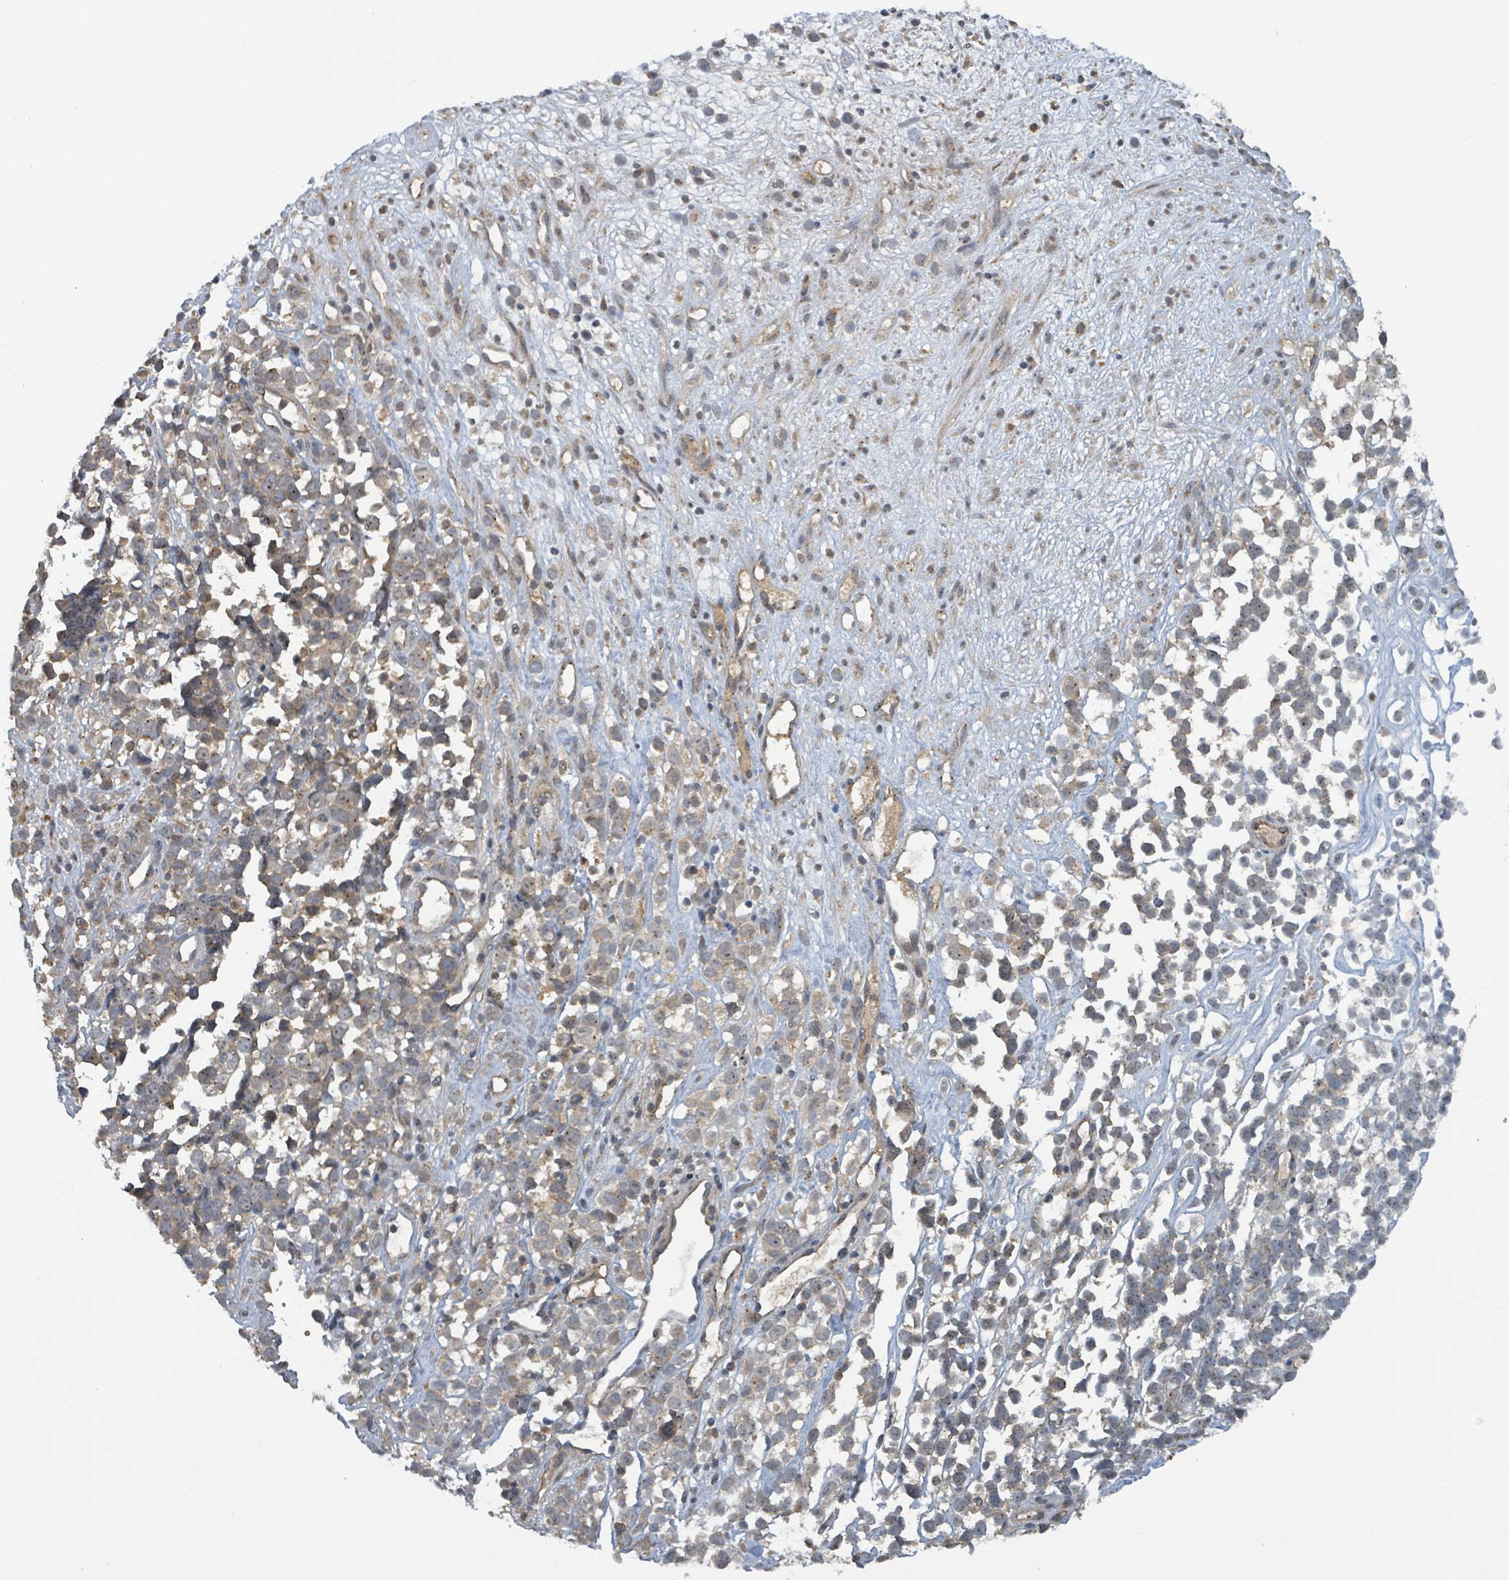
{"staining": {"intensity": "moderate", "quantity": ">75%", "location": "cytoplasmic/membranous"}, "tissue": "melanoma", "cell_type": "Tumor cells", "image_type": "cancer", "snomed": [{"axis": "morphology", "description": "Malignant melanoma, NOS"}, {"axis": "topography", "description": "Nose, NOS"}], "caption": "A photomicrograph of malignant melanoma stained for a protein demonstrates moderate cytoplasmic/membranous brown staining in tumor cells.", "gene": "CCDC121", "patient": {"sex": "female", "age": 48}}